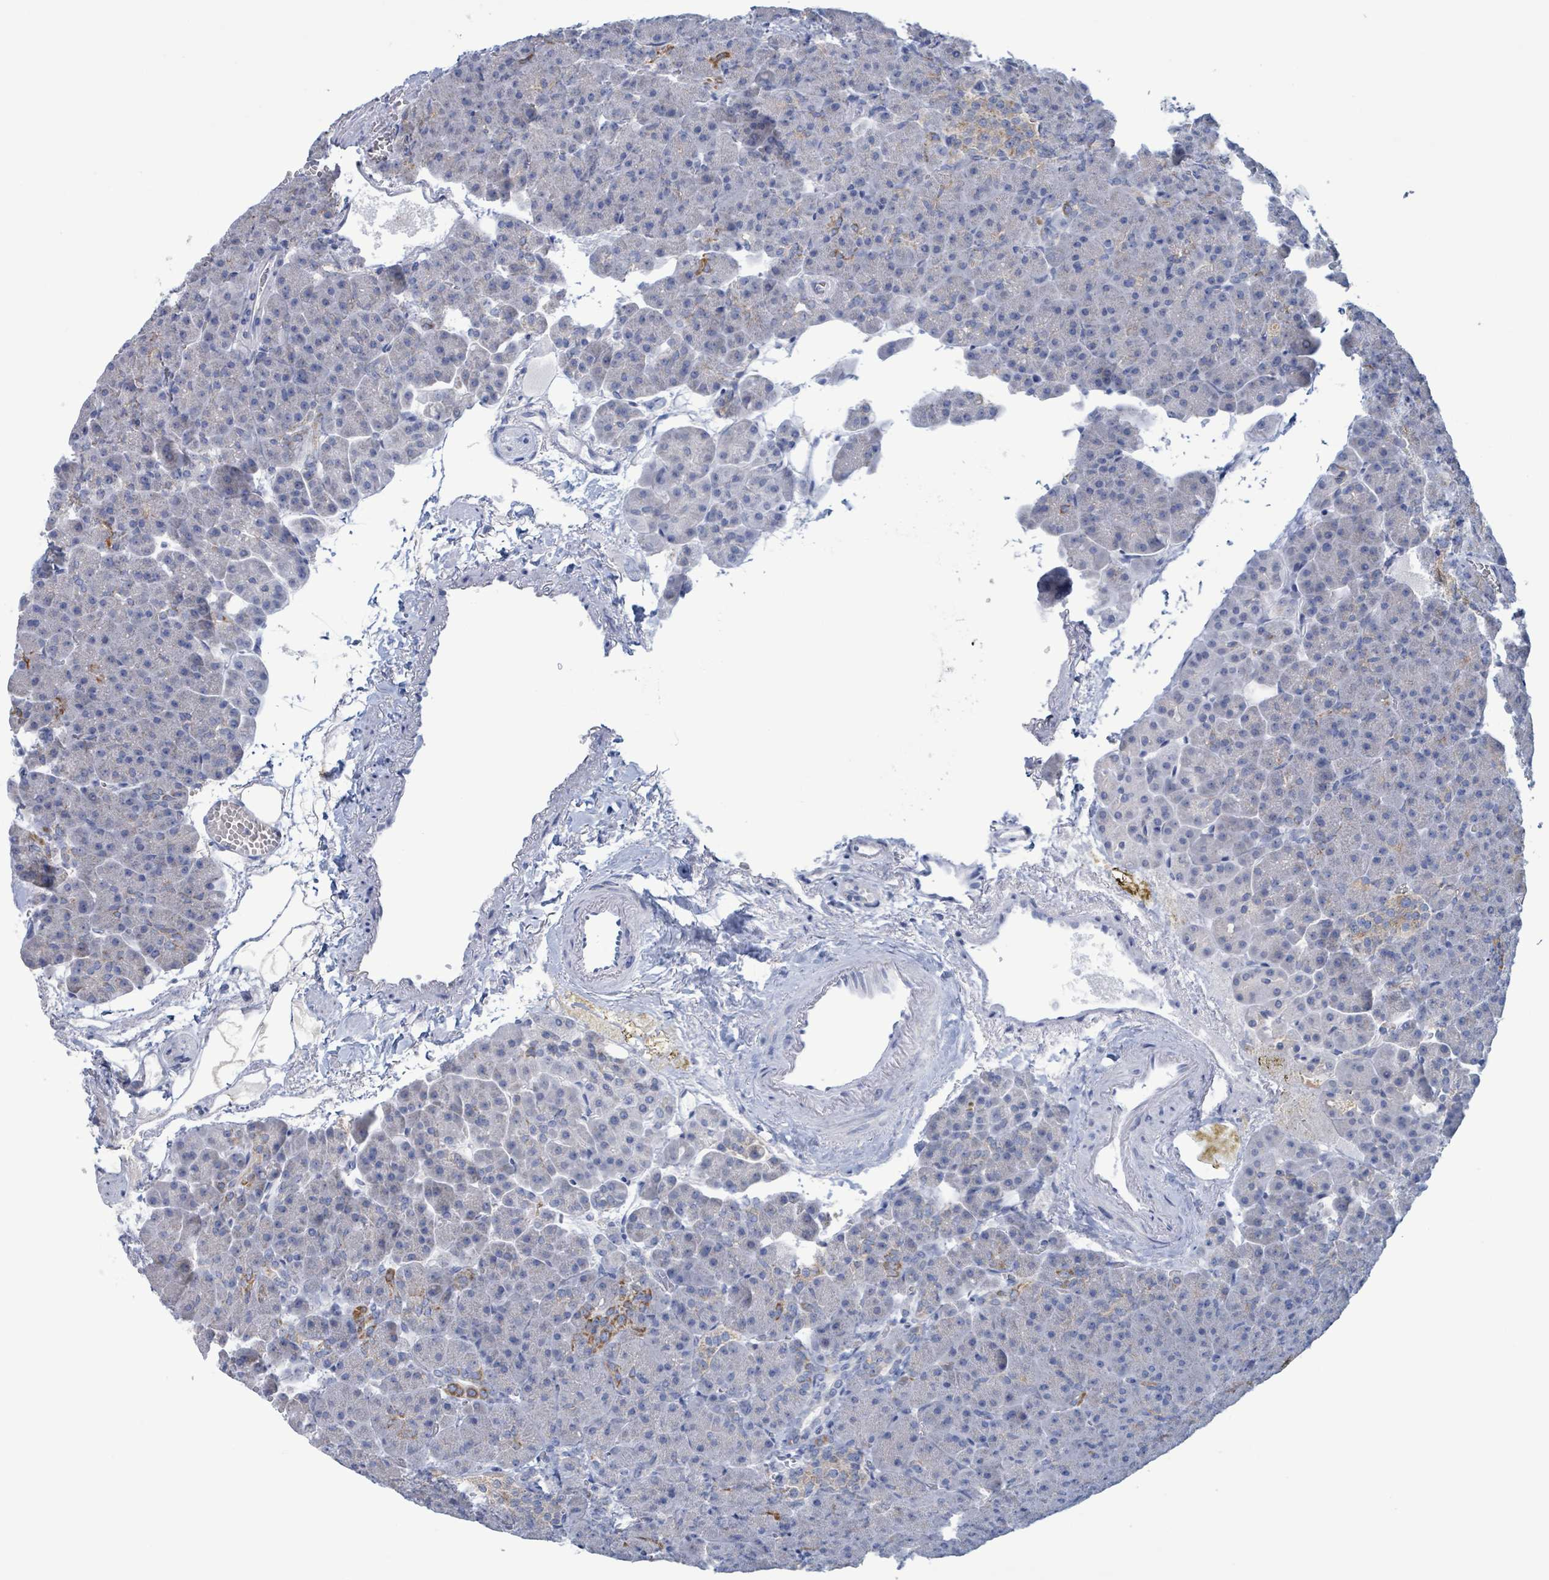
{"staining": {"intensity": "moderate", "quantity": "<25%", "location": "cytoplasmic/membranous"}, "tissue": "pancreas", "cell_type": "Exocrine glandular cells", "image_type": "normal", "snomed": [{"axis": "morphology", "description": "Normal tissue, NOS"}, {"axis": "topography", "description": "Pancreas"}], "caption": "Immunohistochemistry (IHC) photomicrograph of normal pancreas: human pancreas stained using IHC shows low levels of moderate protein expression localized specifically in the cytoplasmic/membranous of exocrine glandular cells, appearing as a cytoplasmic/membranous brown color.", "gene": "AKR1C4", "patient": {"sex": "female", "age": 74}}